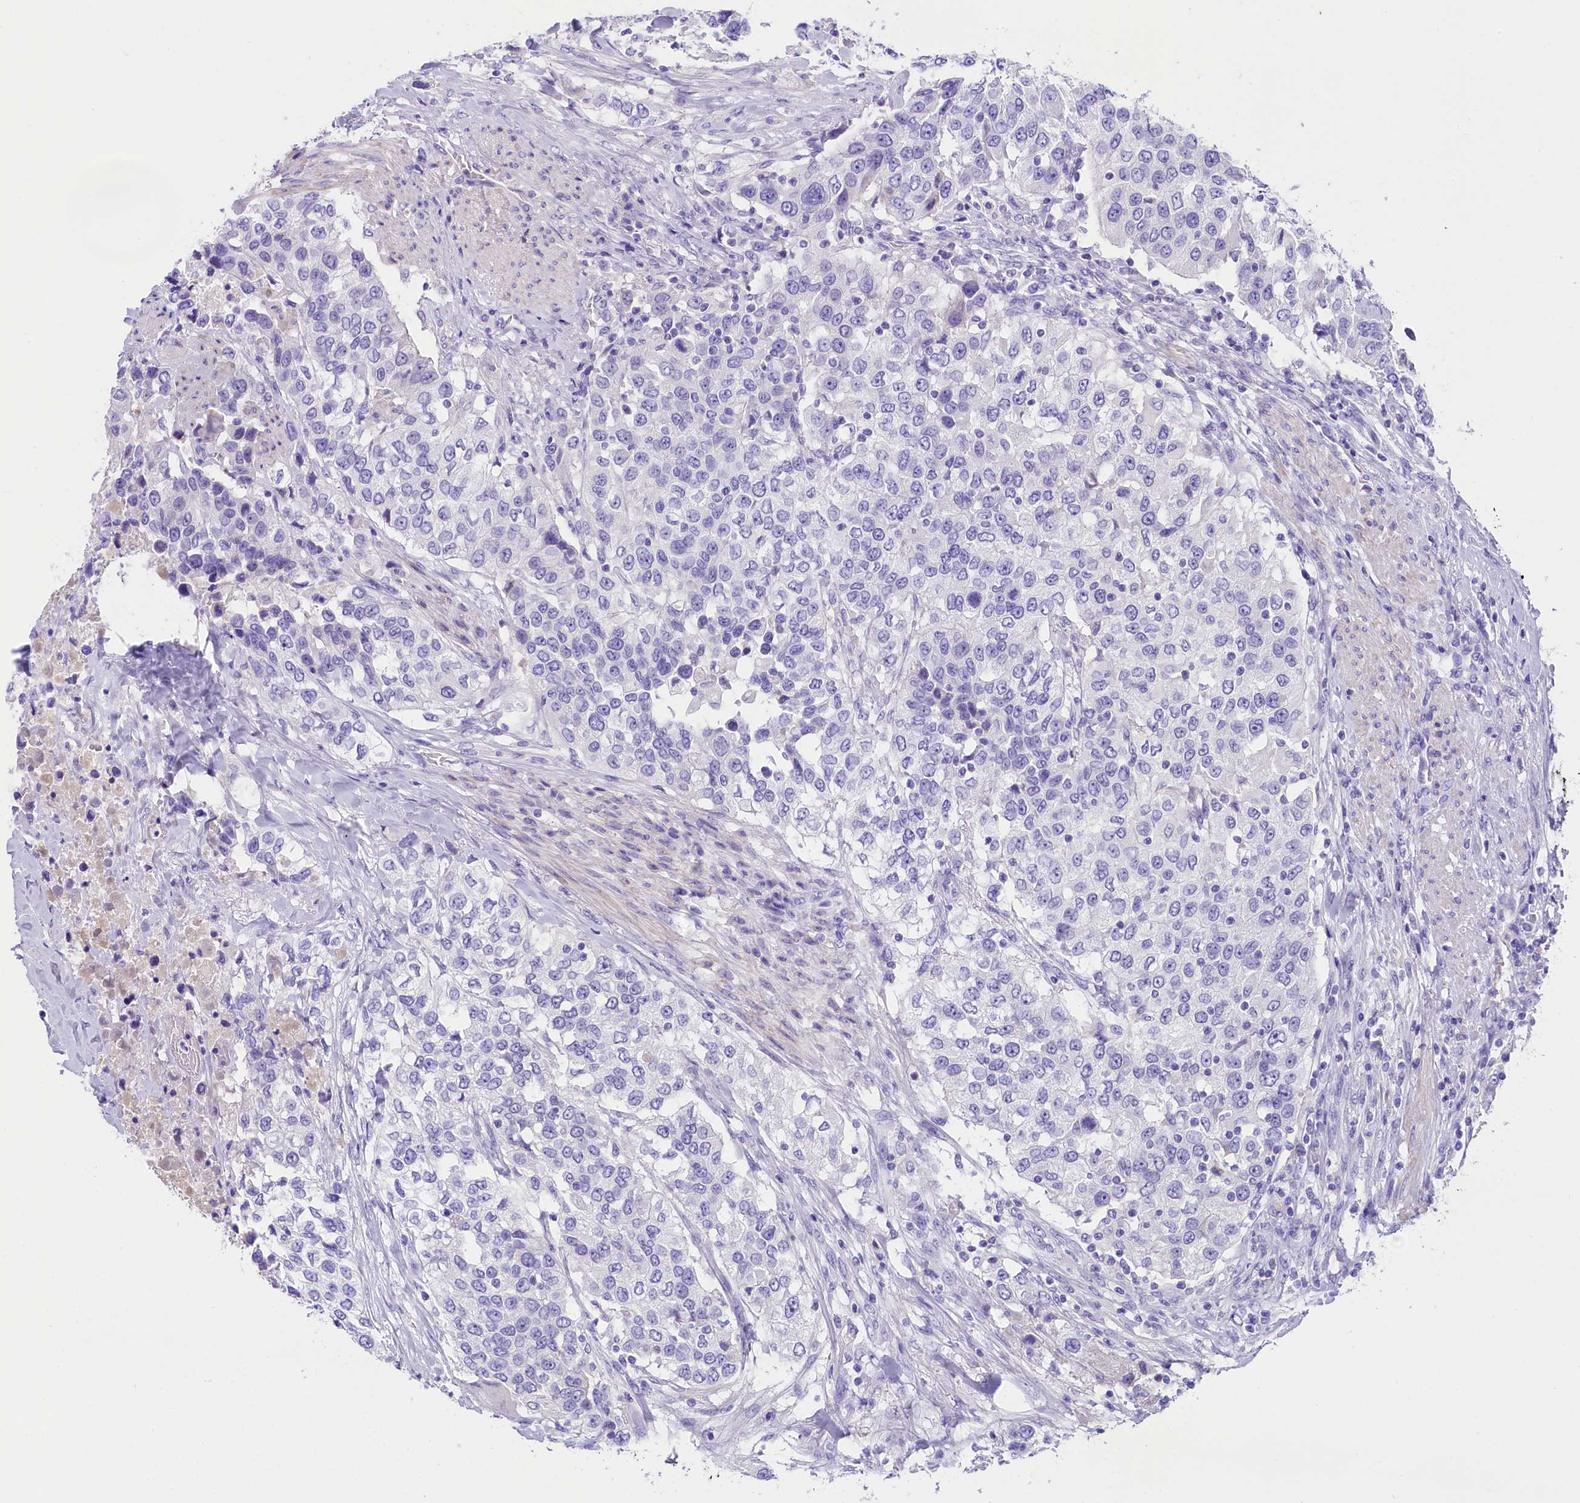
{"staining": {"intensity": "negative", "quantity": "none", "location": "none"}, "tissue": "urothelial cancer", "cell_type": "Tumor cells", "image_type": "cancer", "snomed": [{"axis": "morphology", "description": "Urothelial carcinoma, High grade"}, {"axis": "topography", "description": "Urinary bladder"}], "caption": "This is a micrograph of immunohistochemistry (IHC) staining of urothelial cancer, which shows no expression in tumor cells.", "gene": "SKIDA1", "patient": {"sex": "female", "age": 80}}